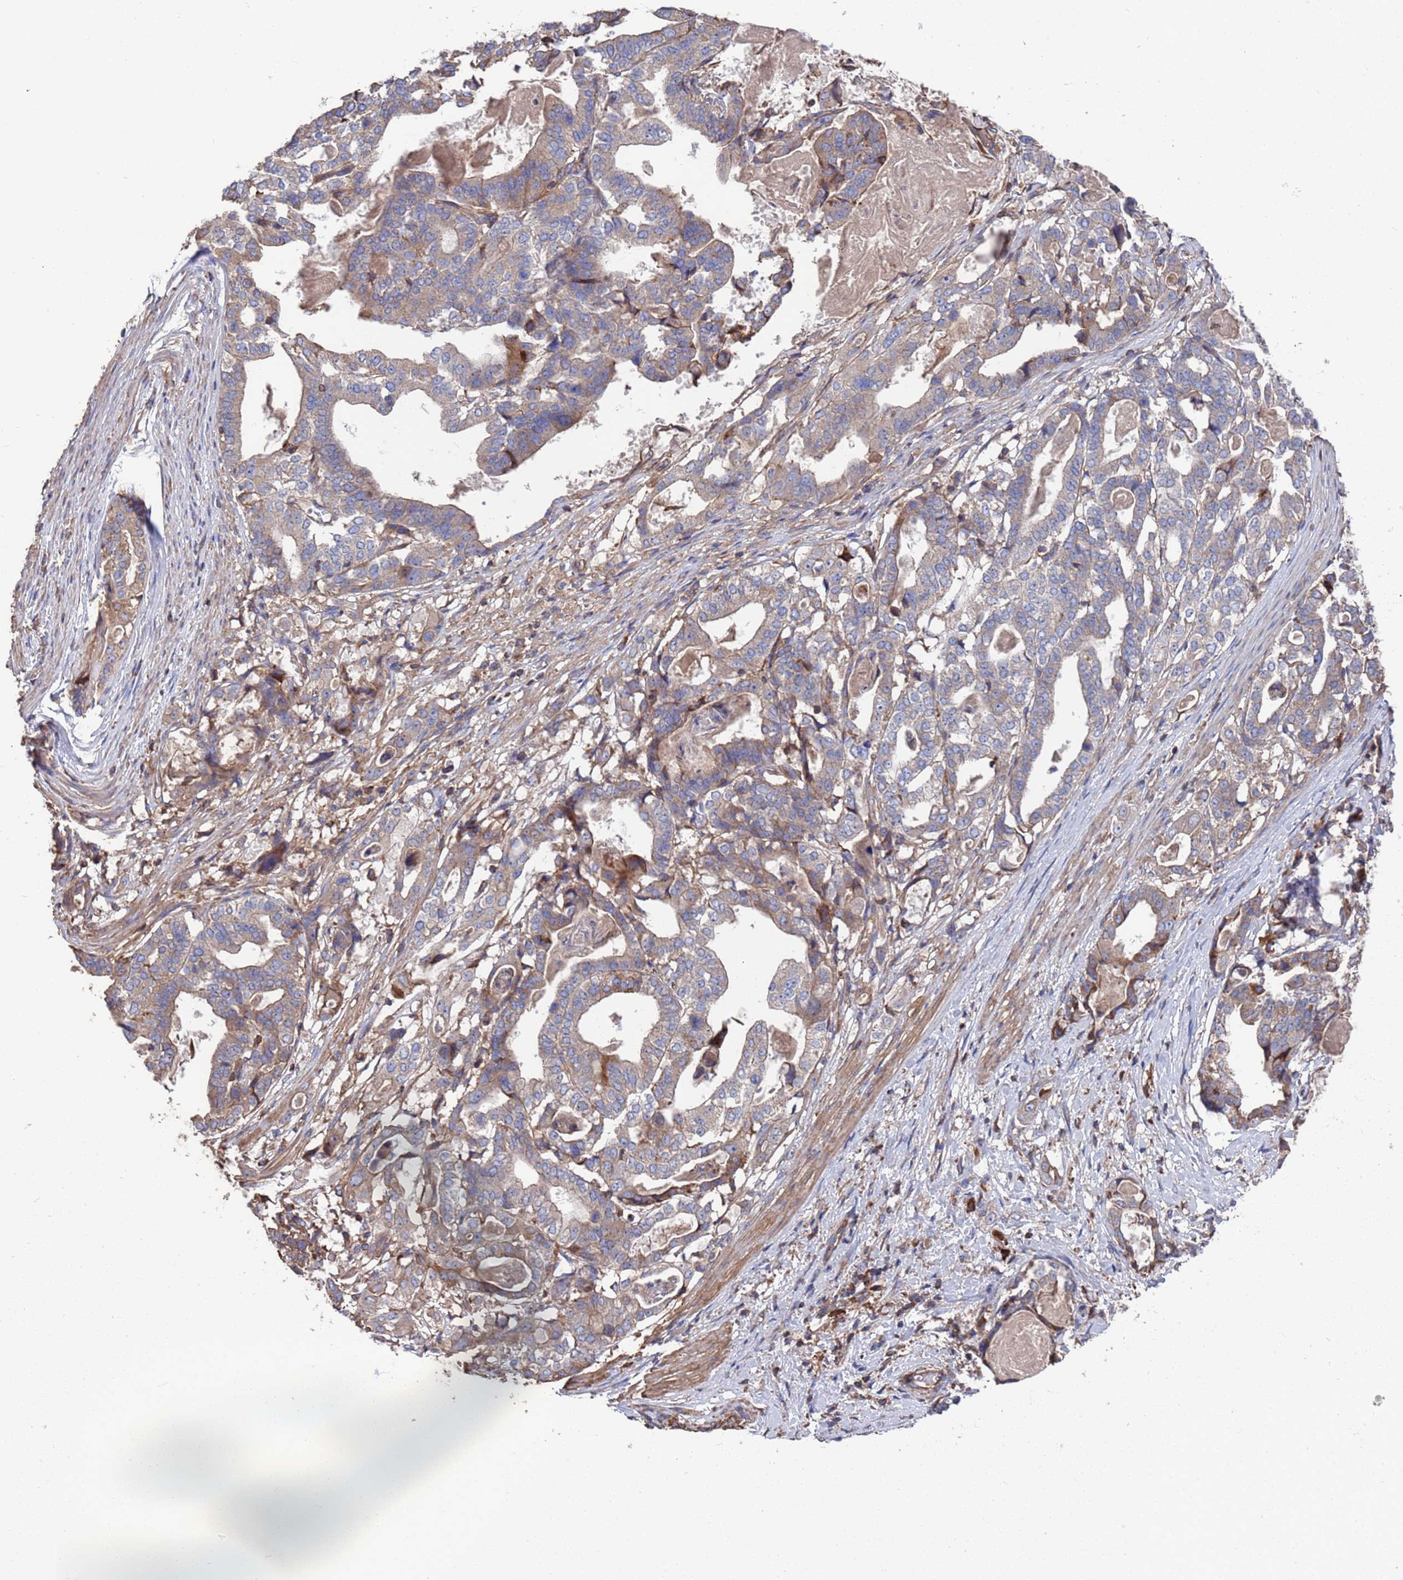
{"staining": {"intensity": "moderate", "quantity": "25%-75%", "location": "cytoplasmic/membranous"}, "tissue": "stomach cancer", "cell_type": "Tumor cells", "image_type": "cancer", "snomed": [{"axis": "morphology", "description": "Adenocarcinoma, NOS"}, {"axis": "topography", "description": "Stomach"}], "caption": "Moderate cytoplasmic/membranous positivity is appreciated in approximately 25%-75% of tumor cells in stomach adenocarcinoma.", "gene": "PYCR1", "patient": {"sex": "male", "age": 48}}